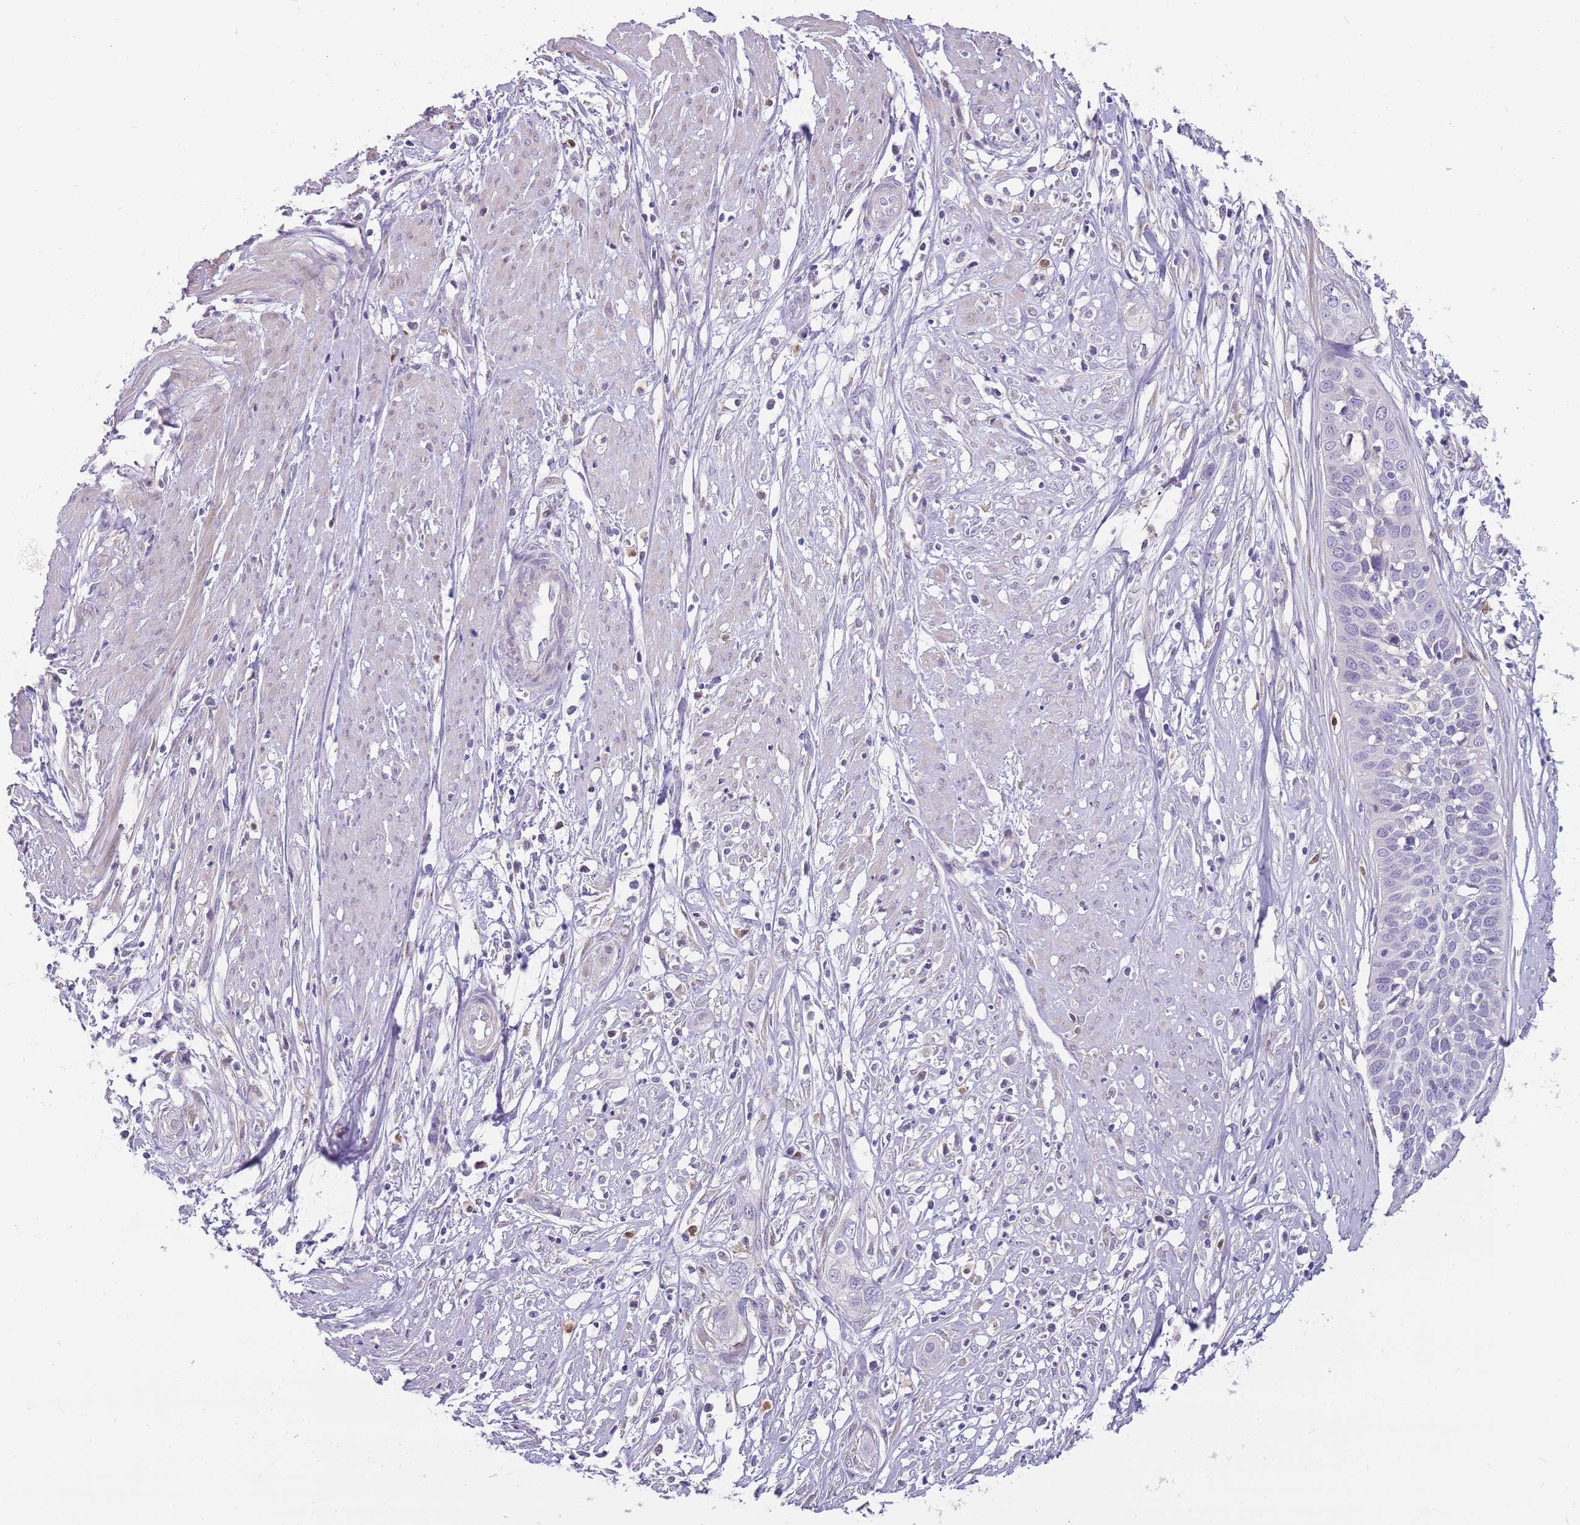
{"staining": {"intensity": "negative", "quantity": "none", "location": "none"}, "tissue": "cervical cancer", "cell_type": "Tumor cells", "image_type": "cancer", "snomed": [{"axis": "morphology", "description": "Squamous cell carcinoma, NOS"}, {"axis": "topography", "description": "Cervix"}], "caption": "Histopathology image shows no significant protein positivity in tumor cells of cervical cancer. The staining was performed using DAB to visualize the protein expression in brown, while the nuclei were stained in blue with hematoxylin (Magnification: 20x).", "gene": "DIPK1C", "patient": {"sex": "female", "age": 34}}